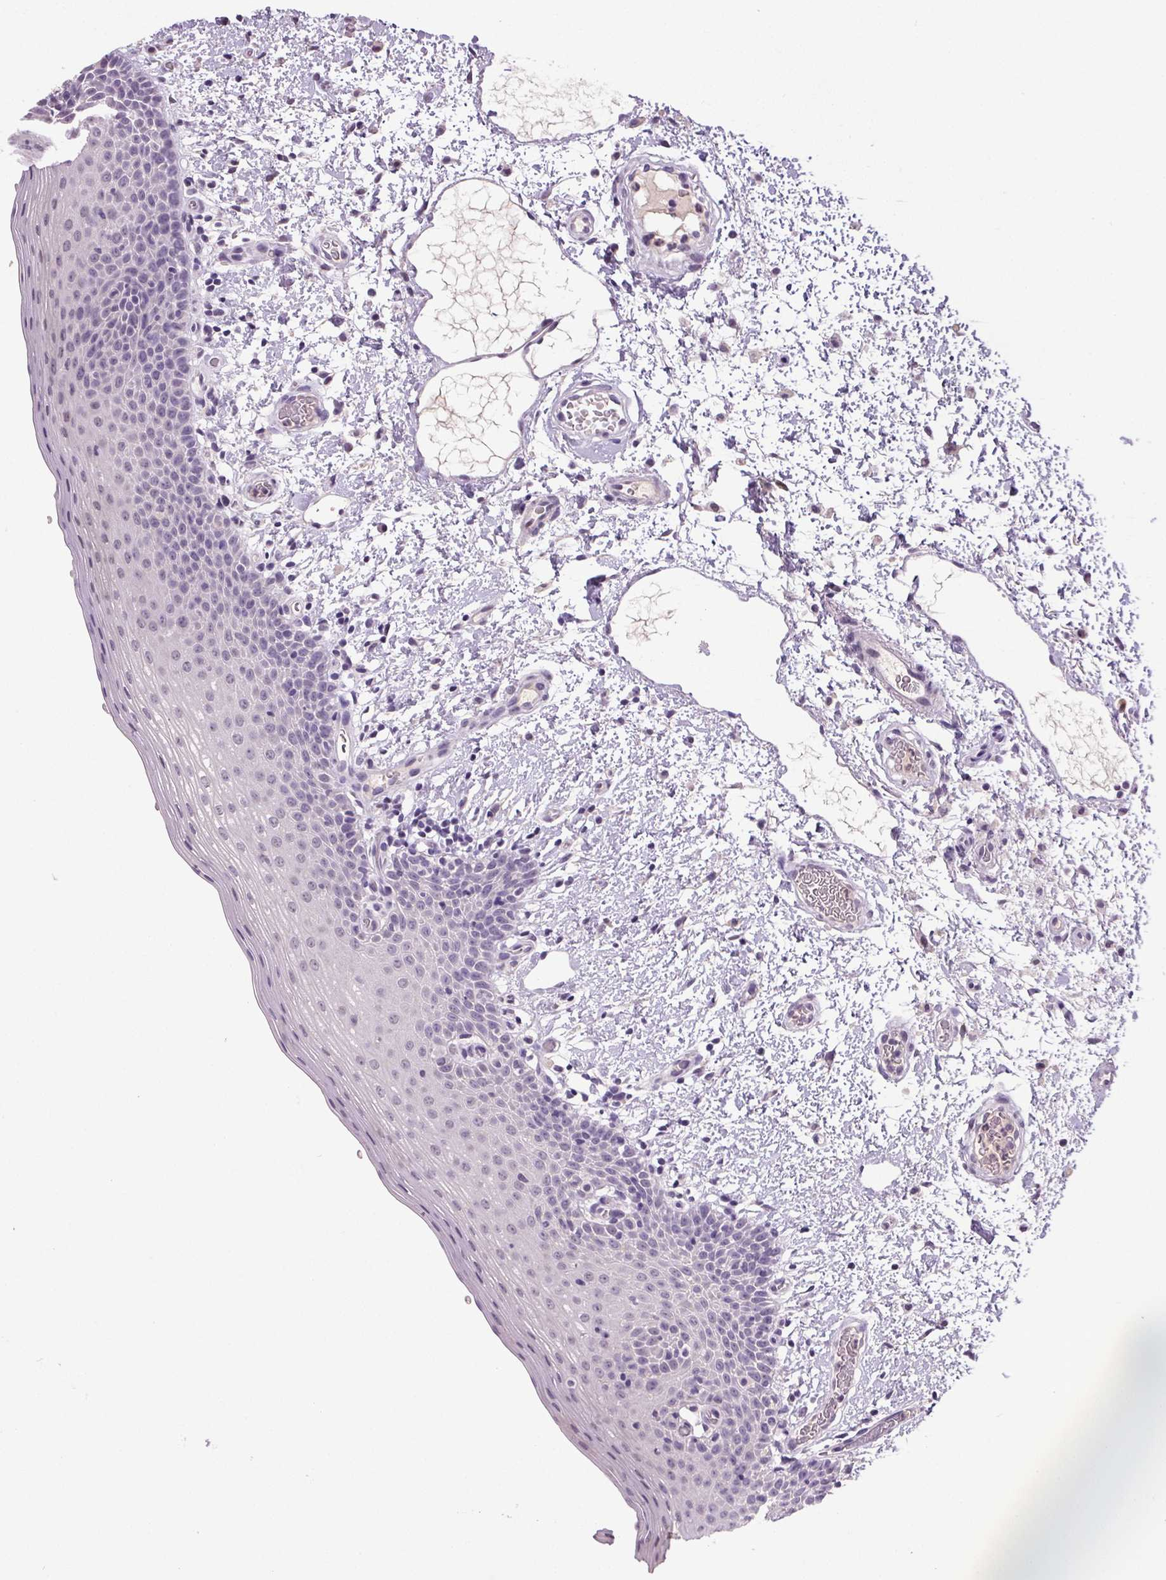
{"staining": {"intensity": "negative", "quantity": "none", "location": "none"}, "tissue": "oral mucosa", "cell_type": "Squamous epithelial cells", "image_type": "normal", "snomed": [{"axis": "morphology", "description": "Normal tissue, NOS"}, {"axis": "topography", "description": "Oral tissue"}, {"axis": "topography", "description": "Head-Neck"}], "caption": "A micrograph of human oral mucosa is negative for staining in squamous epithelial cells. (DAB (3,3'-diaminobenzidine) IHC visualized using brightfield microscopy, high magnification).", "gene": "TRDN", "patient": {"sex": "female", "age": 55}}